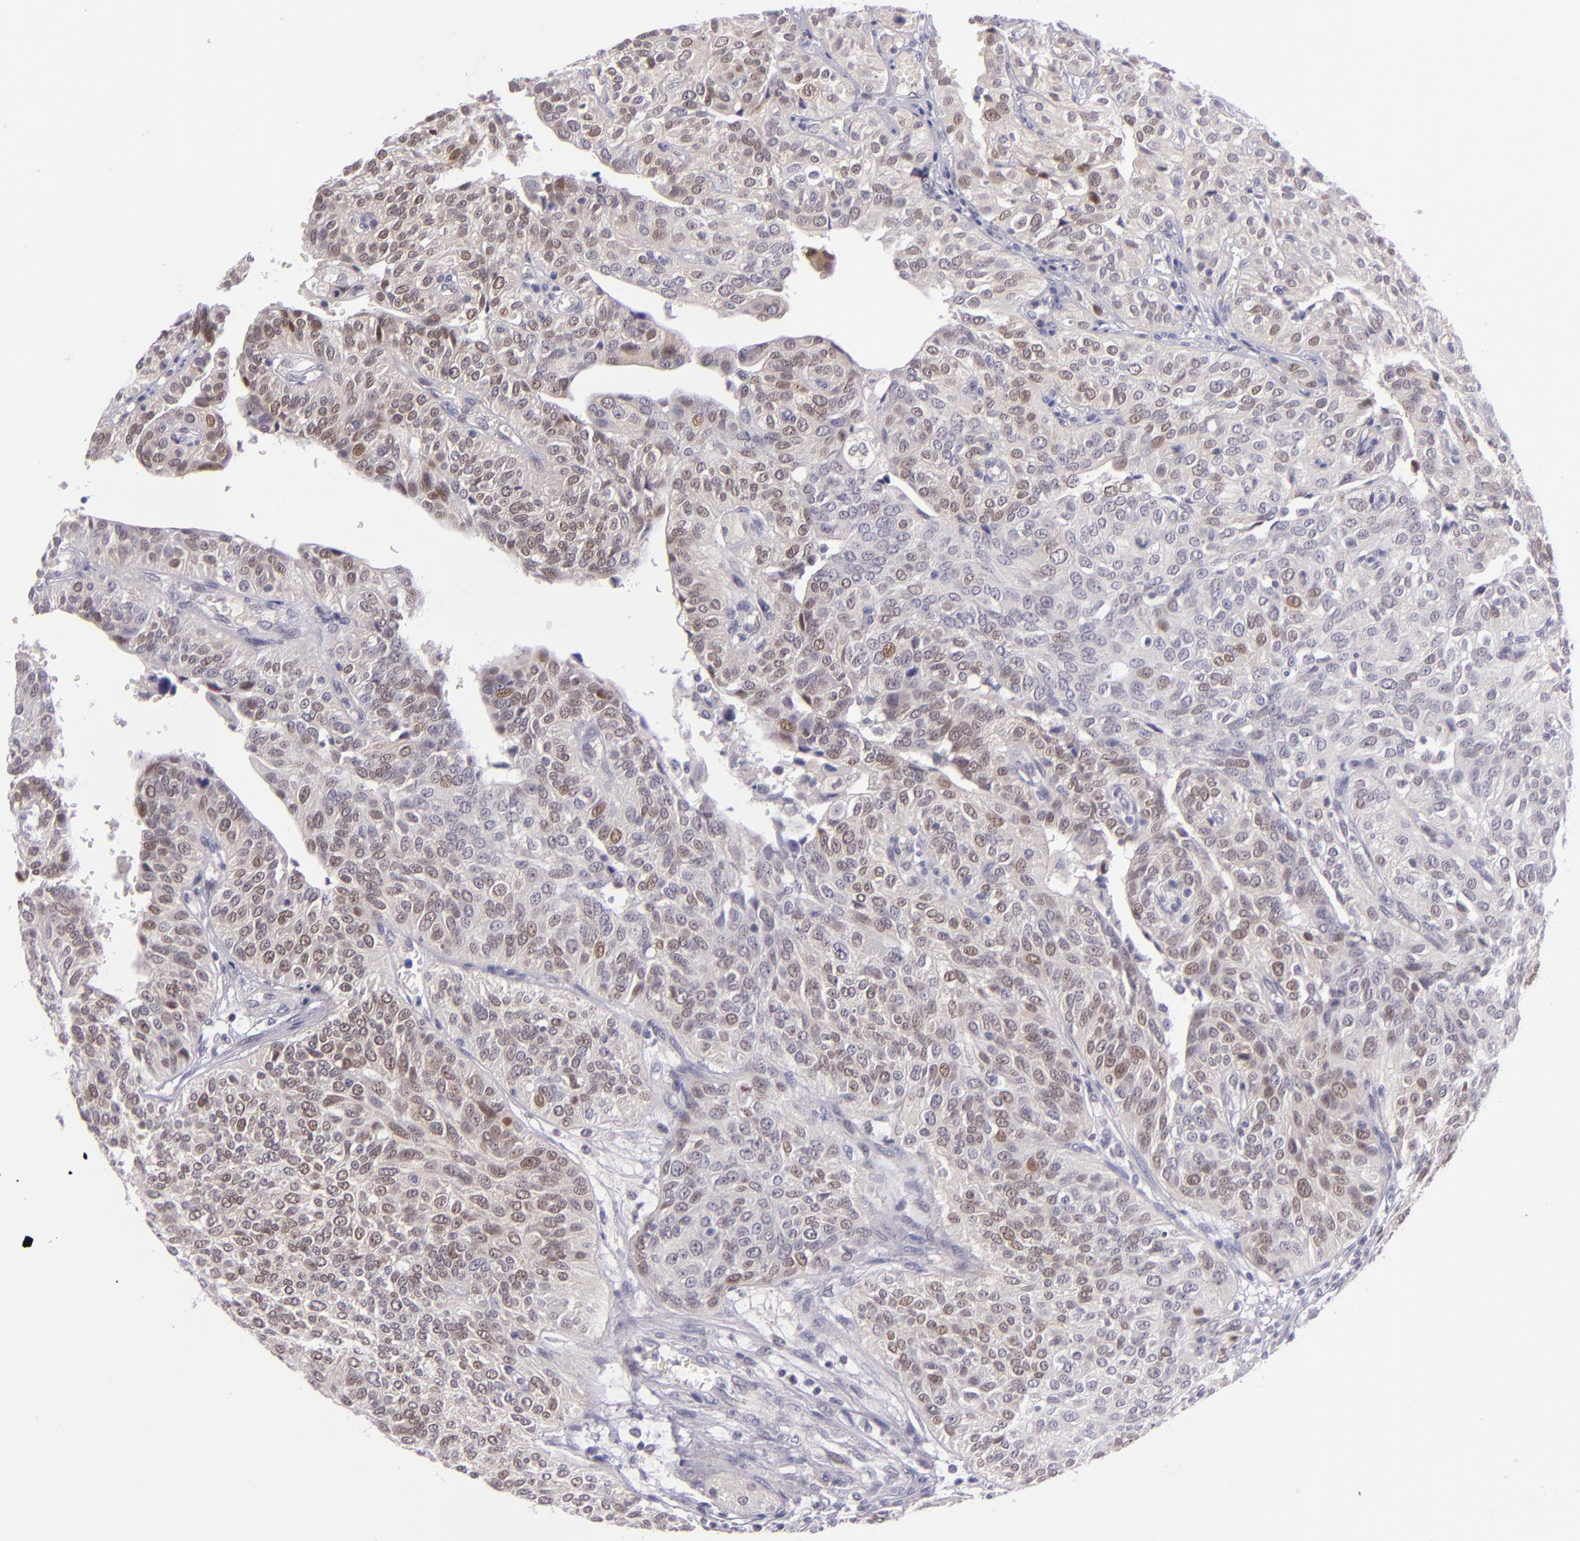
{"staining": {"intensity": "weak", "quantity": "<25%", "location": "cytoplasmic/membranous,nuclear"}, "tissue": "urothelial cancer", "cell_type": "Tumor cells", "image_type": "cancer", "snomed": [{"axis": "morphology", "description": "Urothelial carcinoma, High grade"}, {"axis": "topography", "description": "Urinary bladder"}], "caption": "The micrograph reveals no significant staining in tumor cells of urothelial carcinoma (high-grade).", "gene": "CSE1L", "patient": {"sex": "male", "age": 56}}